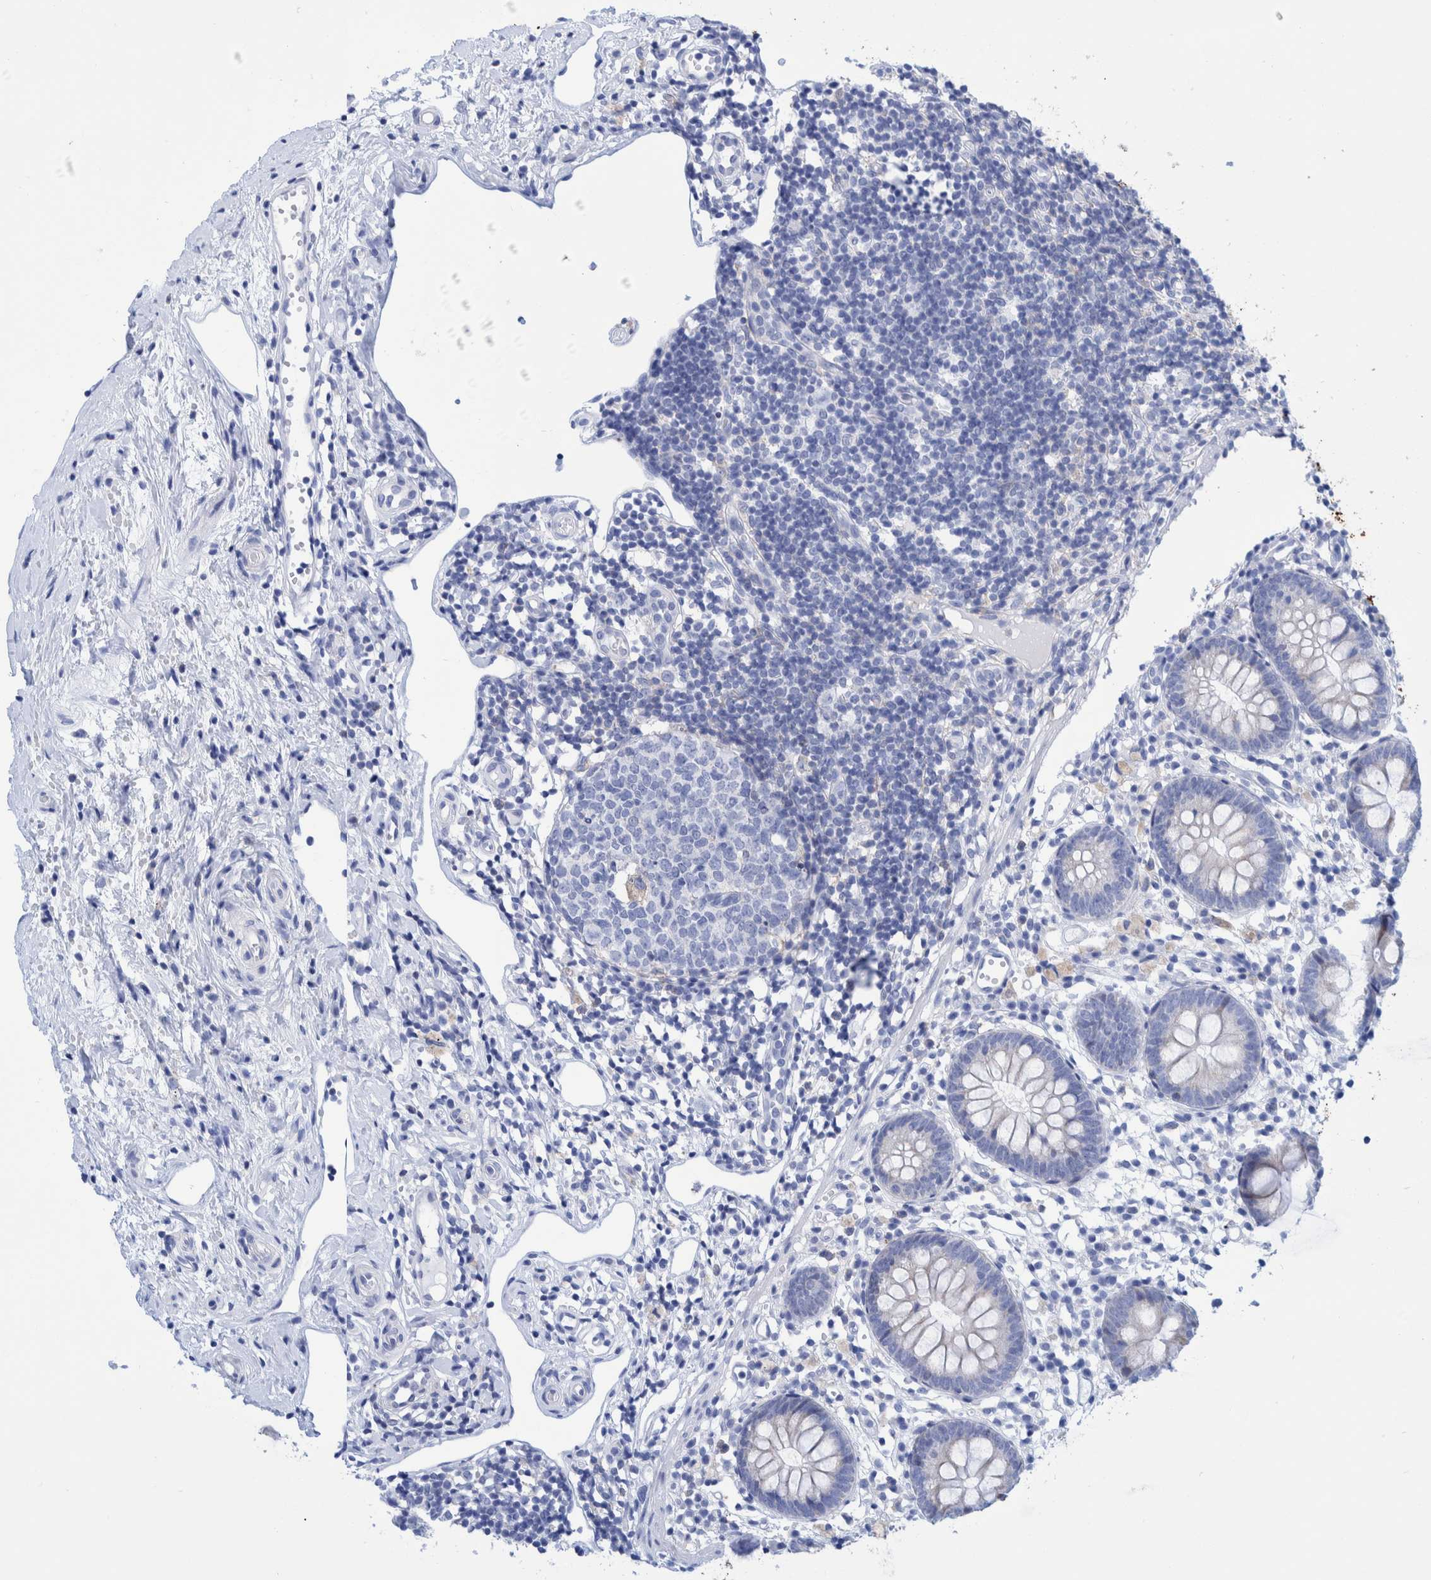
{"staining": {"intensity": "negative", "quantity": "none", "location": "none"}, "tissue": "appendix", "cell_type": "Glandular cells", "image_type": "normal", "snomed": [{"axis": "morphology", "description": "Normal tissue, NOS"}, {"axis": "topography", "description": "Appendix"}], "caption": "Protein analysis of normal appendix shows no significant expression in glandular cells. (IHC, brightfield microscopy, high magnification).", "gene": "KRT14", "patient": {"sex": "female", "age": 20}}